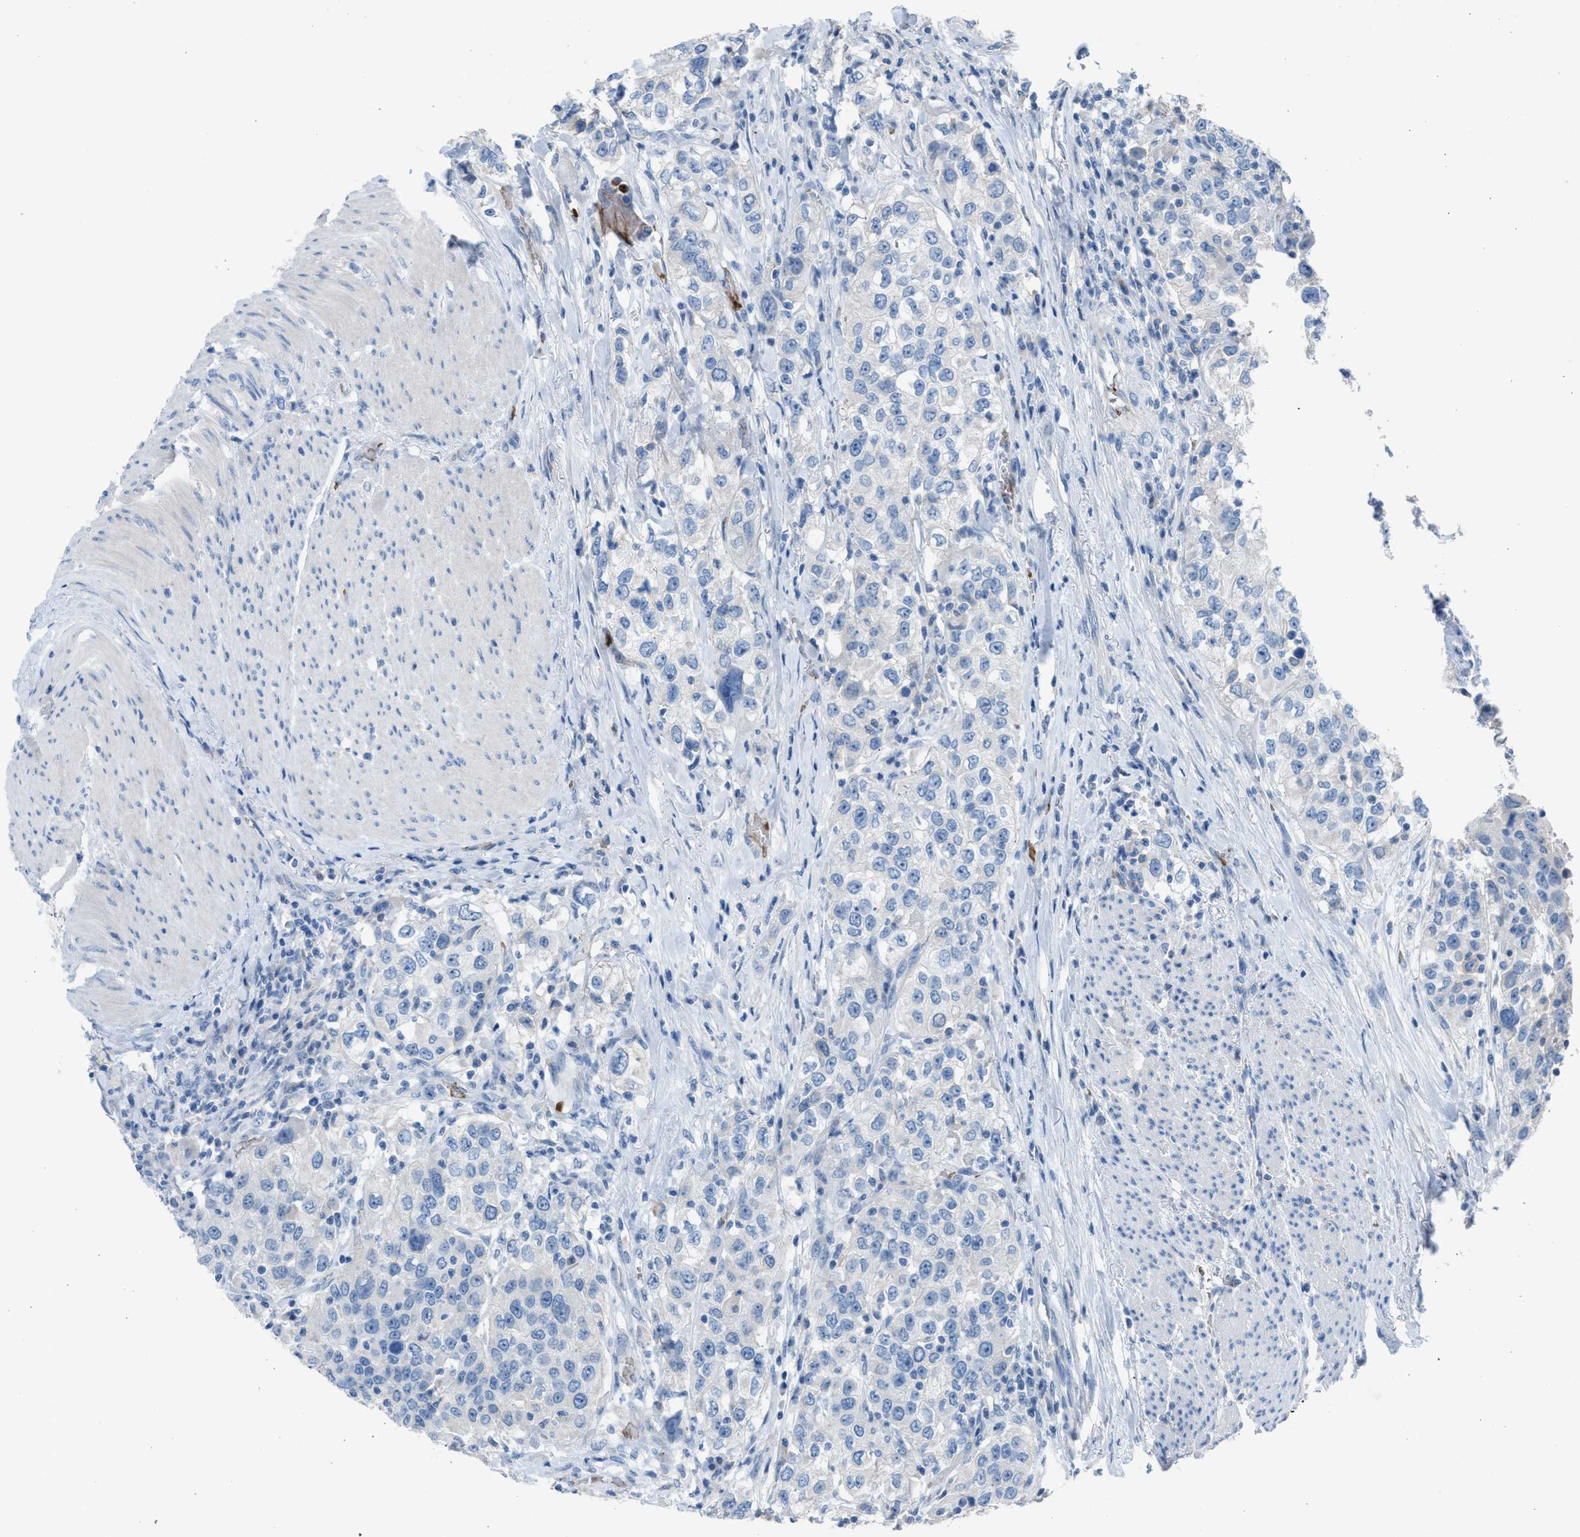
{"staining": {"intensity": "negative", "quantity": "none", "location": "none"}, "tissue": "urothelial cancer", "cell_type": "Tumor cells", "image_type": "cancer", "snomed": [{"axis": "morphology", "description": "Urothelial carcinoma, High grade"}, {"axis": "topography", "description": "Urinary bladder"}], "caption": "The histopathology image shows no staining of tumor cells in urothelial cancer.", "gene": "CFAP77", "patient": {"sex": "female", "age": 80}}